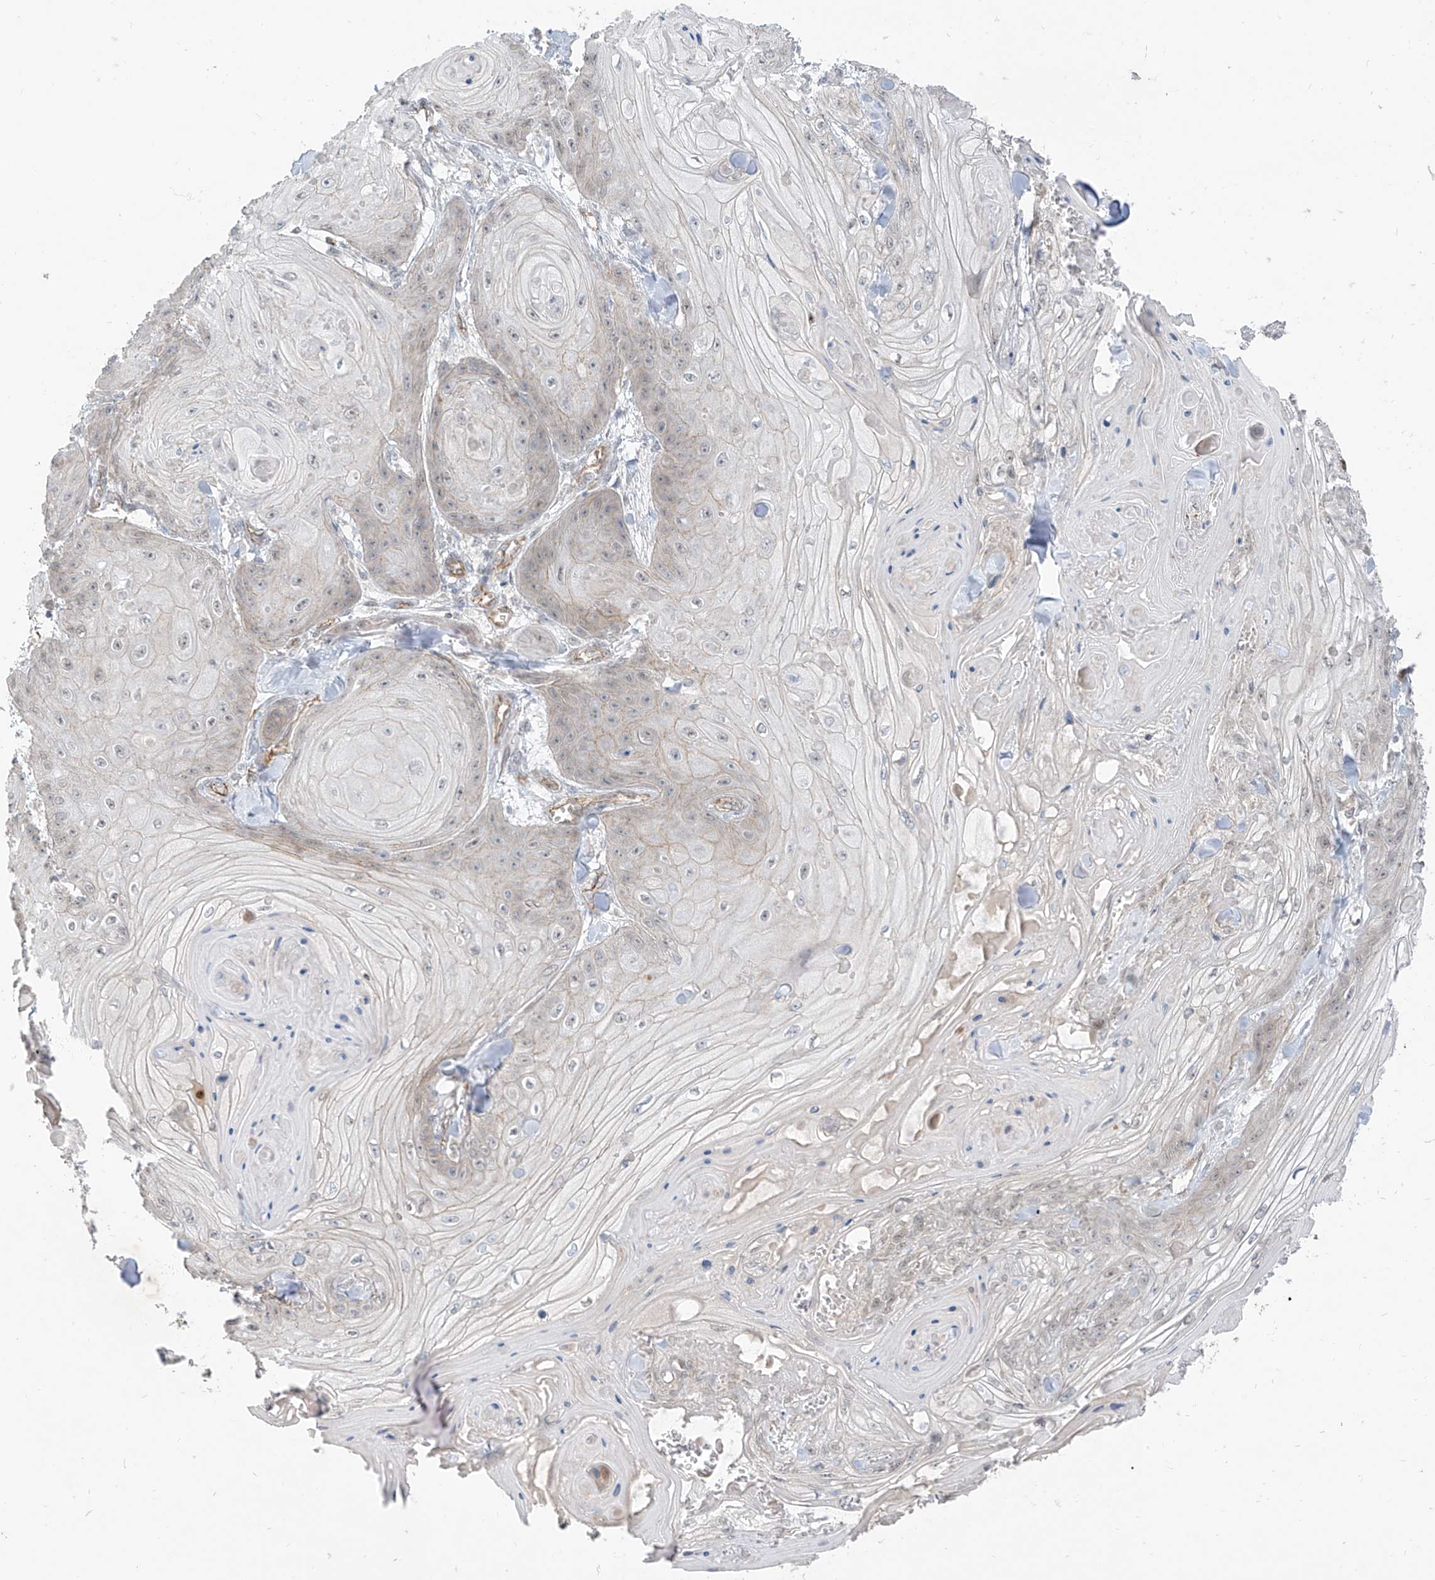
{"staining": {"intensity": "negative", "quantity": "none", "location": "none"}, "tissue": "skin cancer", "cell_type": "Tumor cells", "image_type": "cancer", "snomed": [{"axis": "morphology", "description": "Squamous cell carcinoma, NOS"}, {"axis": "topography", "description": "Skin"}], "caption": "Micrograph shows no protein expression in tumor cells of skin cancer tissue.", "gene": "EPHX4", "patient": {"sex": "male", "age": 74}}